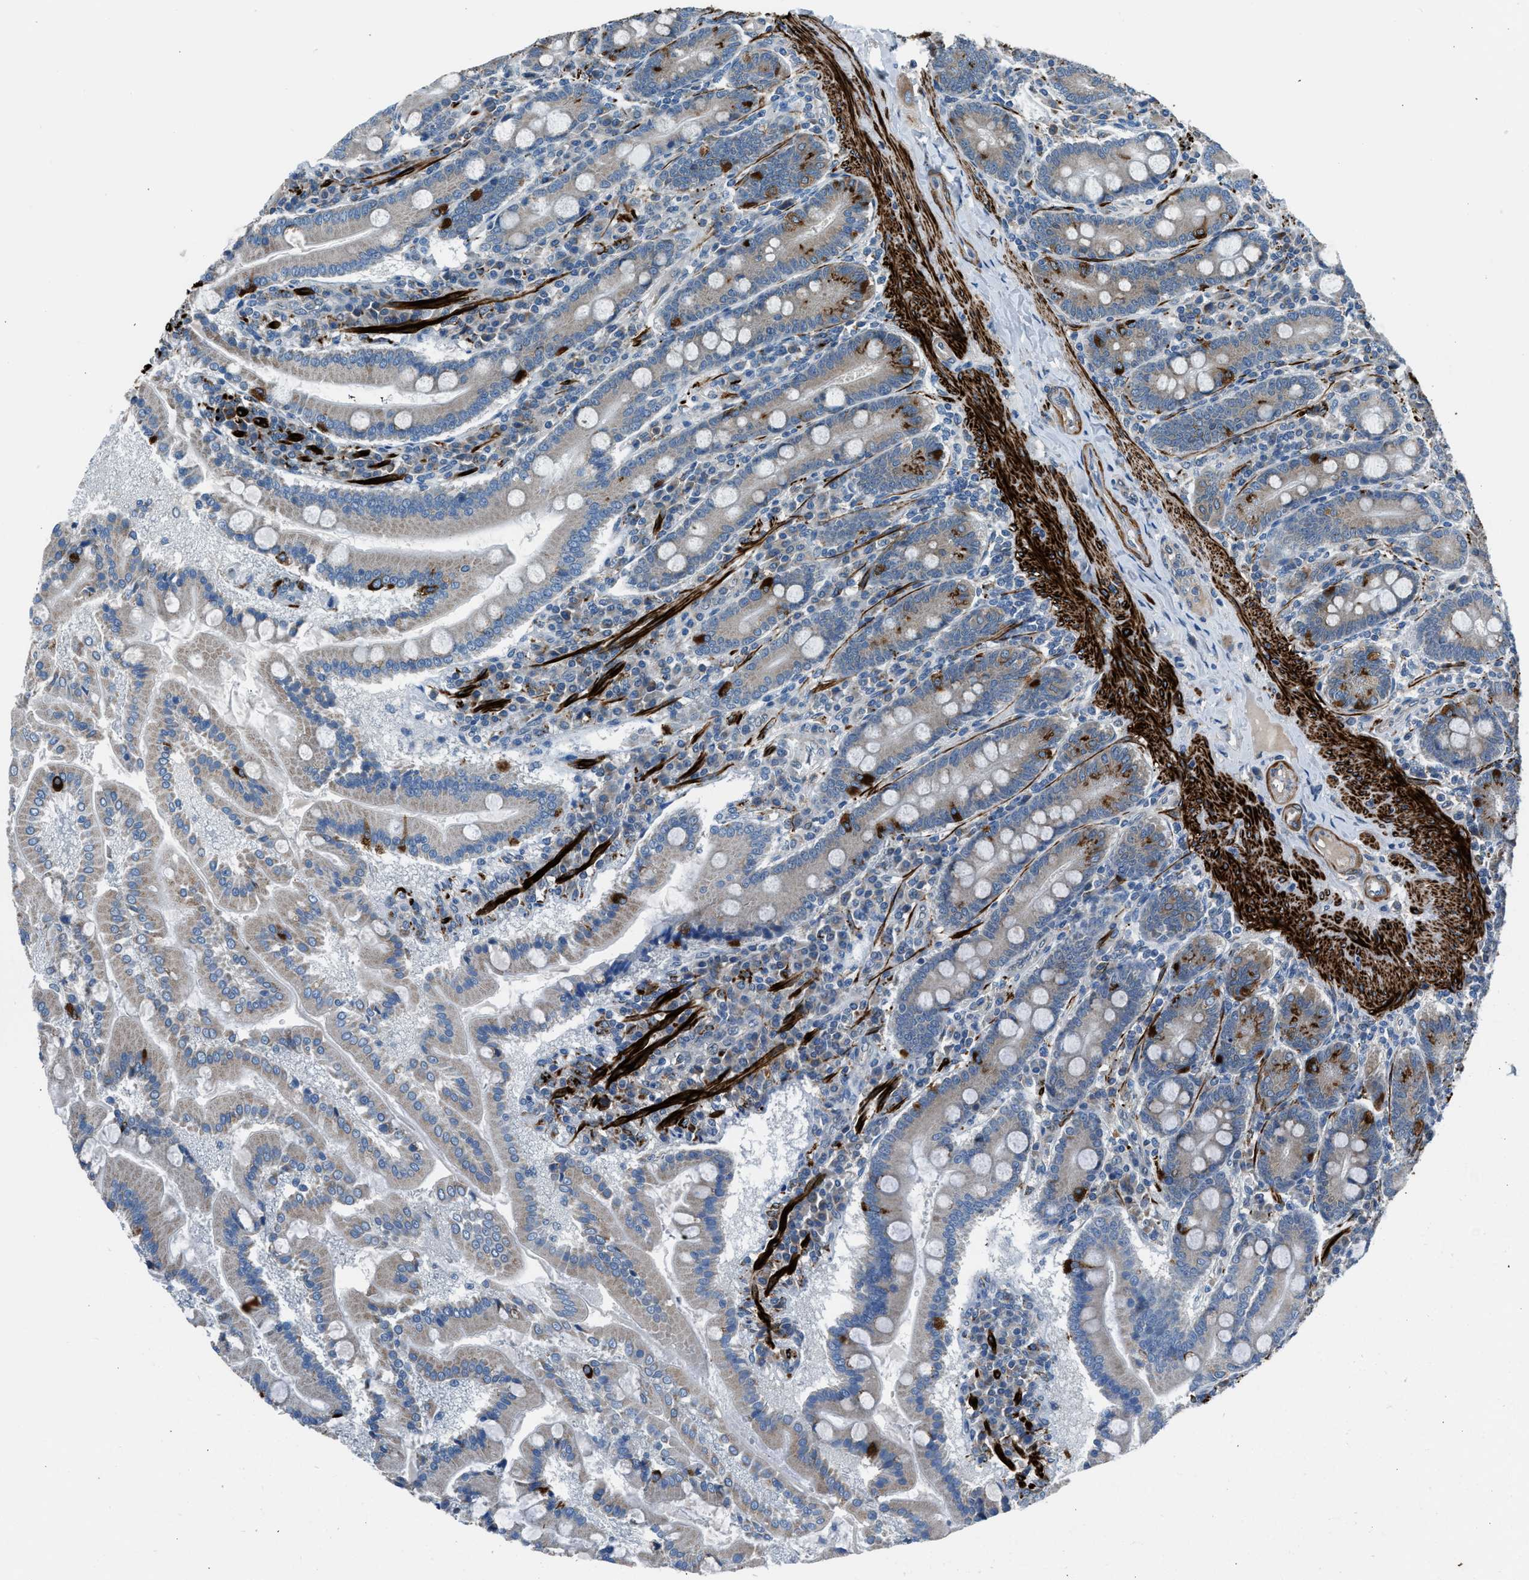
{"staining": {"intensity": "strong", "quantity": "<25%", "location": "cytoplasmic/membranous"}, "tissue": "duodenum", "cell_type": "Glandular cells", "image_type": "normal", "snomed": [{"axis": "morphology", "description": "Normal tissue, NOS"}, {"axis": "topography", "description": "Duodenum"}], "caption": "Immunohistochemical staining of unremarkable human duodenum shows <25% levels of strong cytoplasmic/membranous protein expression in approximately <25% of glandular cells. (Stains: DAB in brown, nuclei in blue, Microscopy: brightfield microscopy at high magnification).", "gene": "LMBR1", "patient": {"sex": "male", "age": 50}}